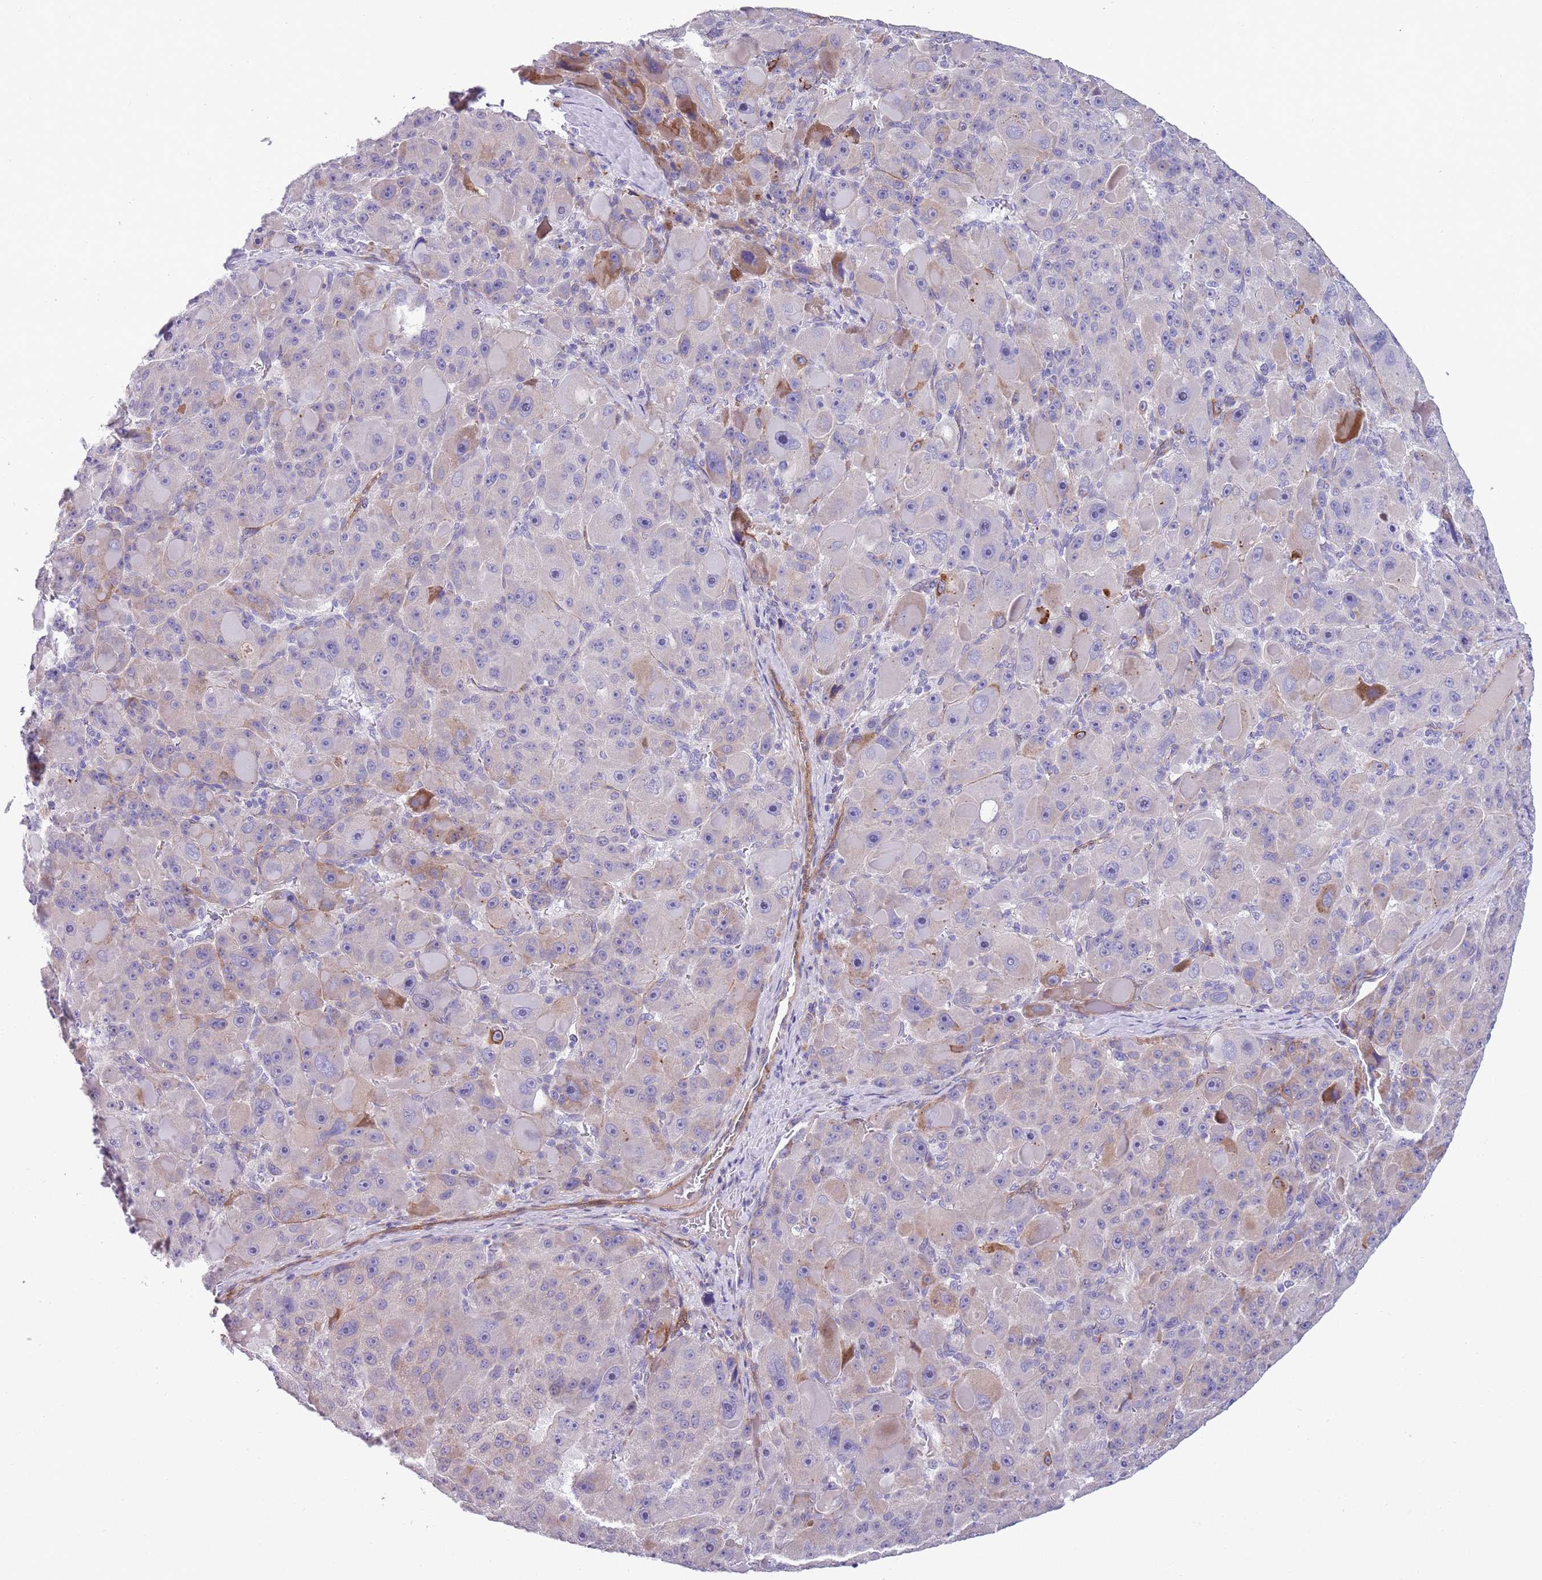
{"staining": {"intensity": "moderate", "quantity": "<25%", "location": "cytoplasmic/membranous"}, "tissue": "liver cancer", "cell_type": "Tumor cells", "image_type": "cancer", "snomed": [{"axis": "morphology", "description": "Carcinoma, Hepatocellular, NOS"}, {"axis": "topography", "description": "Liver"}], "caption": "There is low levels of moderate cytoplasmic/membranous staining in tumor cells of hepatocellular carcinoma (liver), as demonstrated by immunohistochemical staining (brown color).", "gene": "MRPL32", "patient": {"sex": "male", "age": 76}}